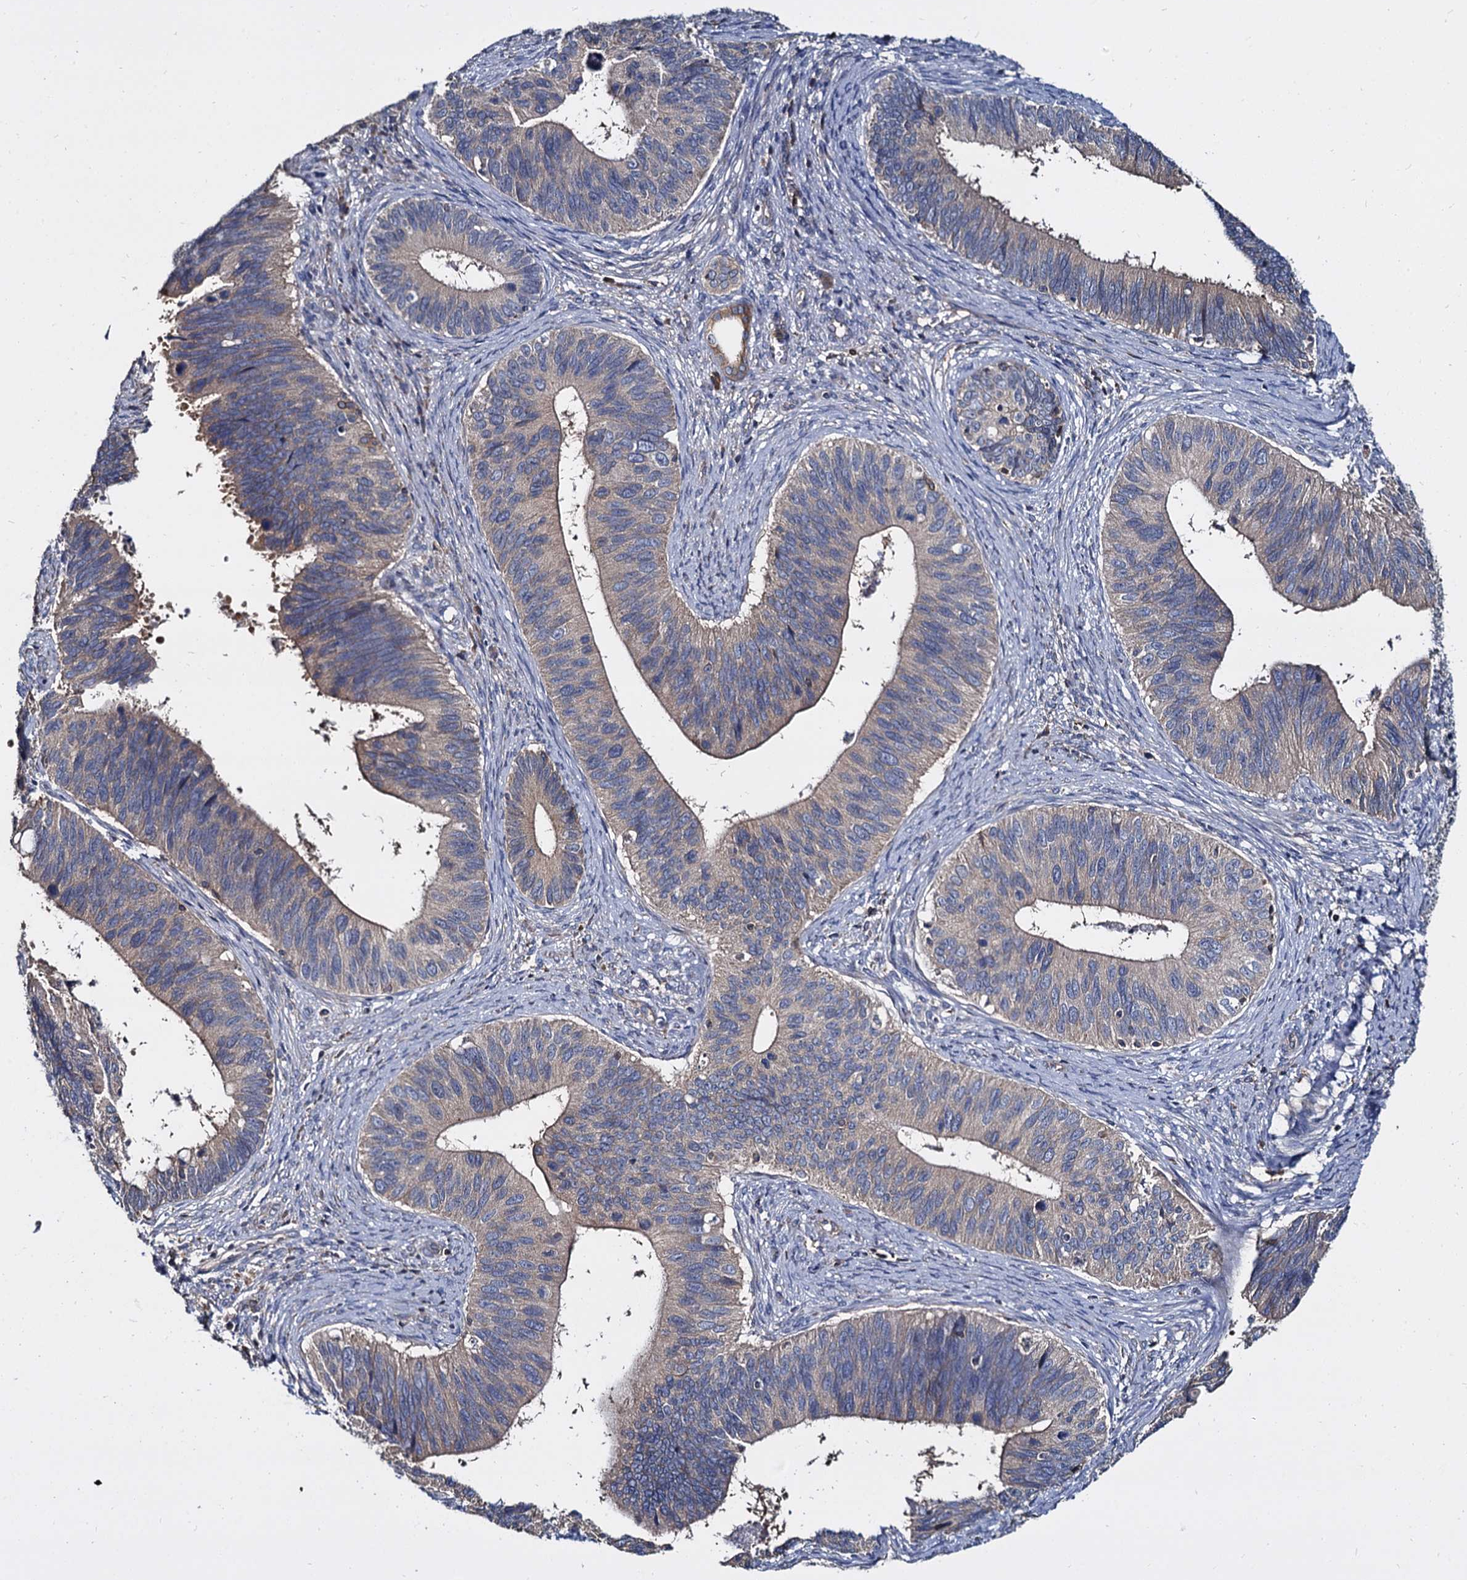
{"staining": {"intensity": "weak", "quantity": "<25%", "location": "cytoplasmic/membranous"}, "tissue": "cervical cancer", "cell_type": "Tumor cells", "image_type": "cancer", "snomed": [{"axis": "morphology", "description": "Adenocarcinoma, NOS"}, {"axis": "topography", "description": "Cervix"}], "caption": "This is an immunohistochemistry histopathology image of human cervical cancer. There is no expression in tumor cells.", "gene": "ANKRD13A", "patient": {"sex": "female", "age": 42}}